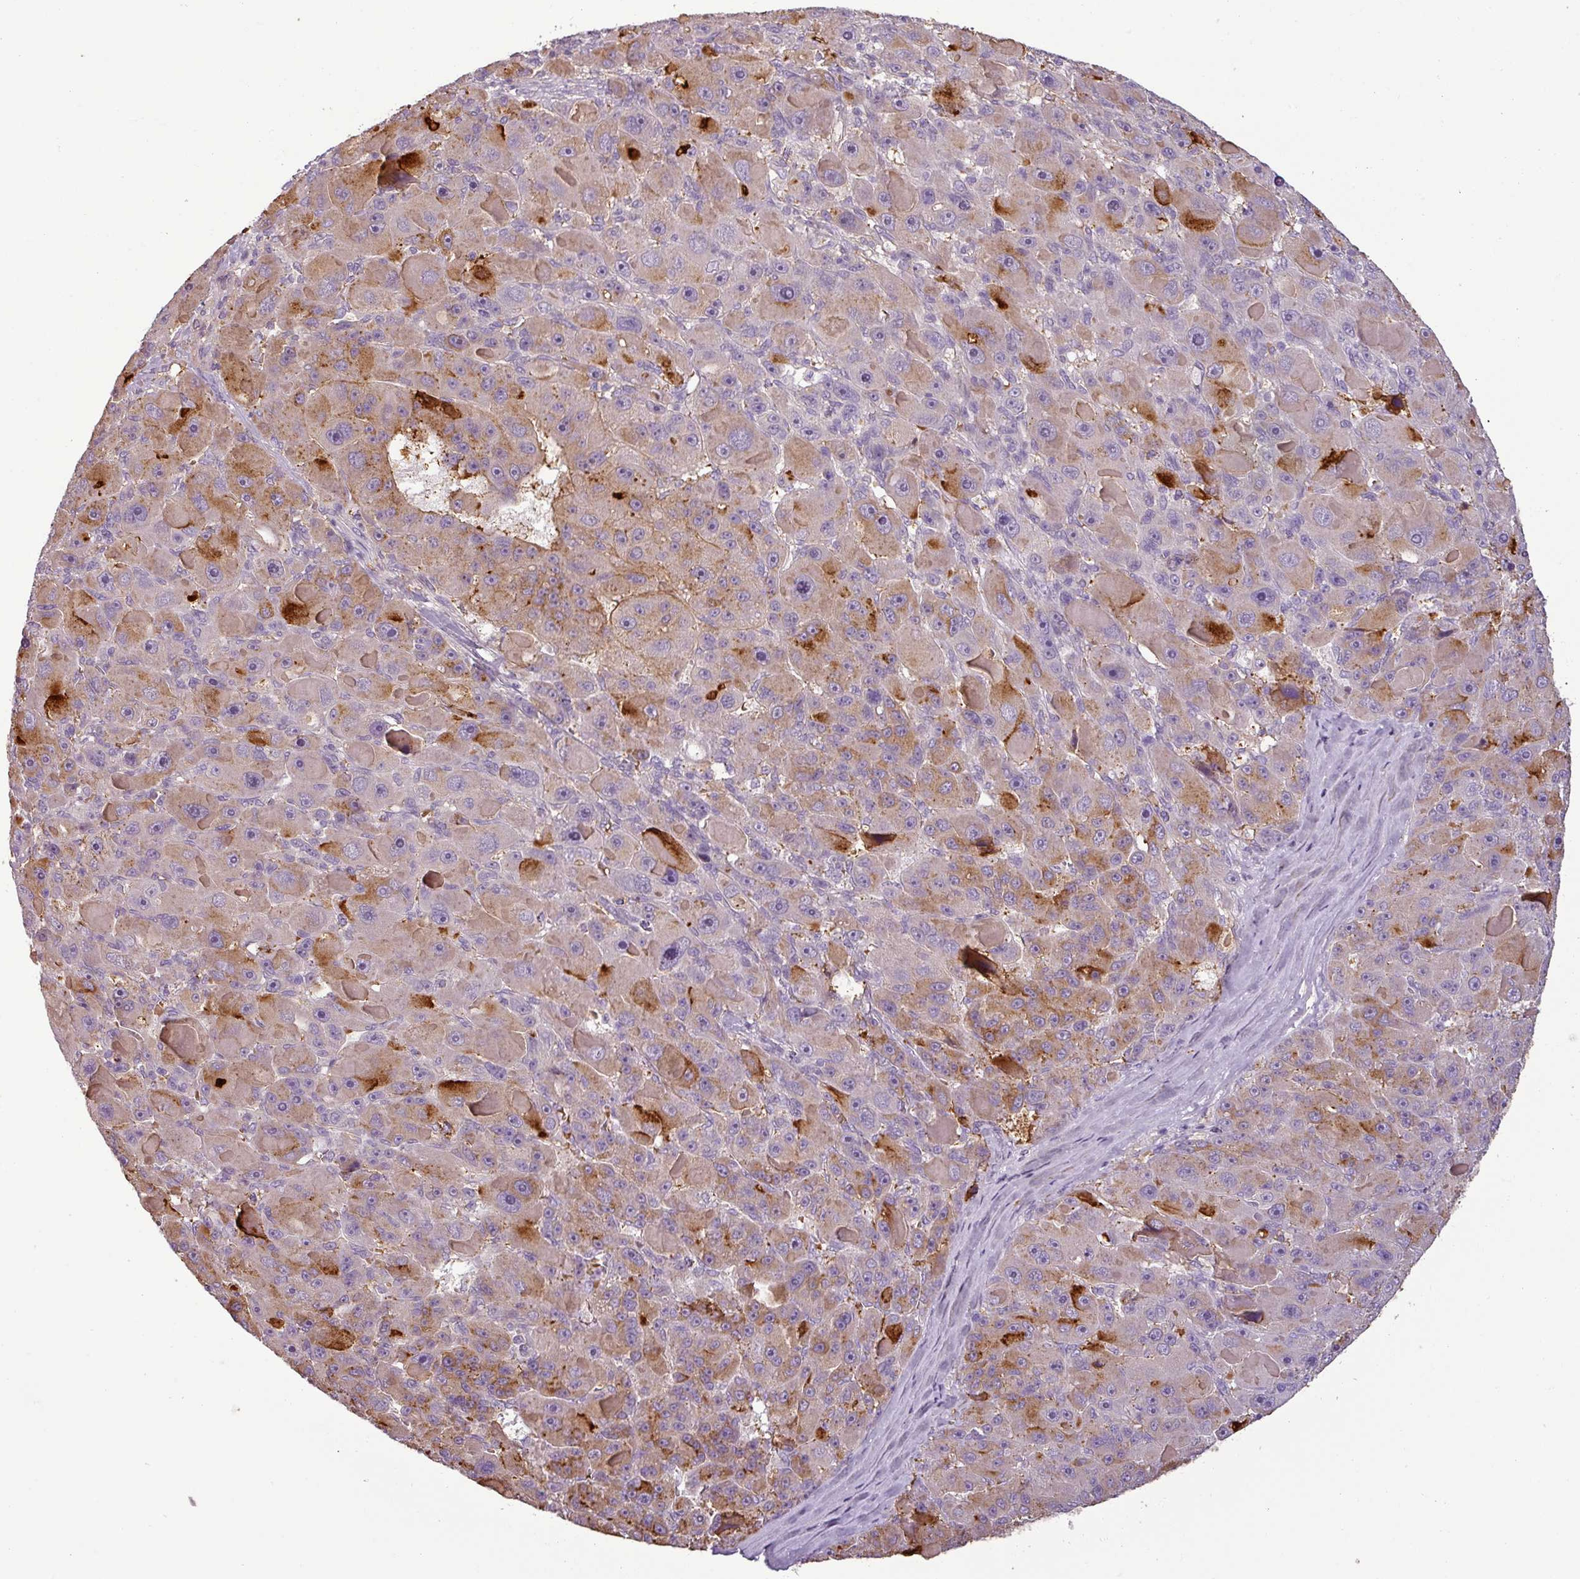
{"staining": {"intensity": "moderate", "quantity": ">75%", "location": "cytoplasmic/membranous"}, "tissue": "liver cancer", "cell_type": "Tumor cells", "image_type": "cancer", "snomed": [{"axis": "morphology", "description": "Carcinoma, Hepatocellular, NOS"}, {"axis": "topography", "description": "Liver"}], "caption": "IHC (DAB (3,3'-diaminobenzidine)) staining of human liver cancer (hepatocellular carcinoma) exhibits moderate cytoplasmic/membranous protein staining in approximately >75% of tumor cells.", "gene": "APOC1", "patient": {"sex": "male", "age": 76}}